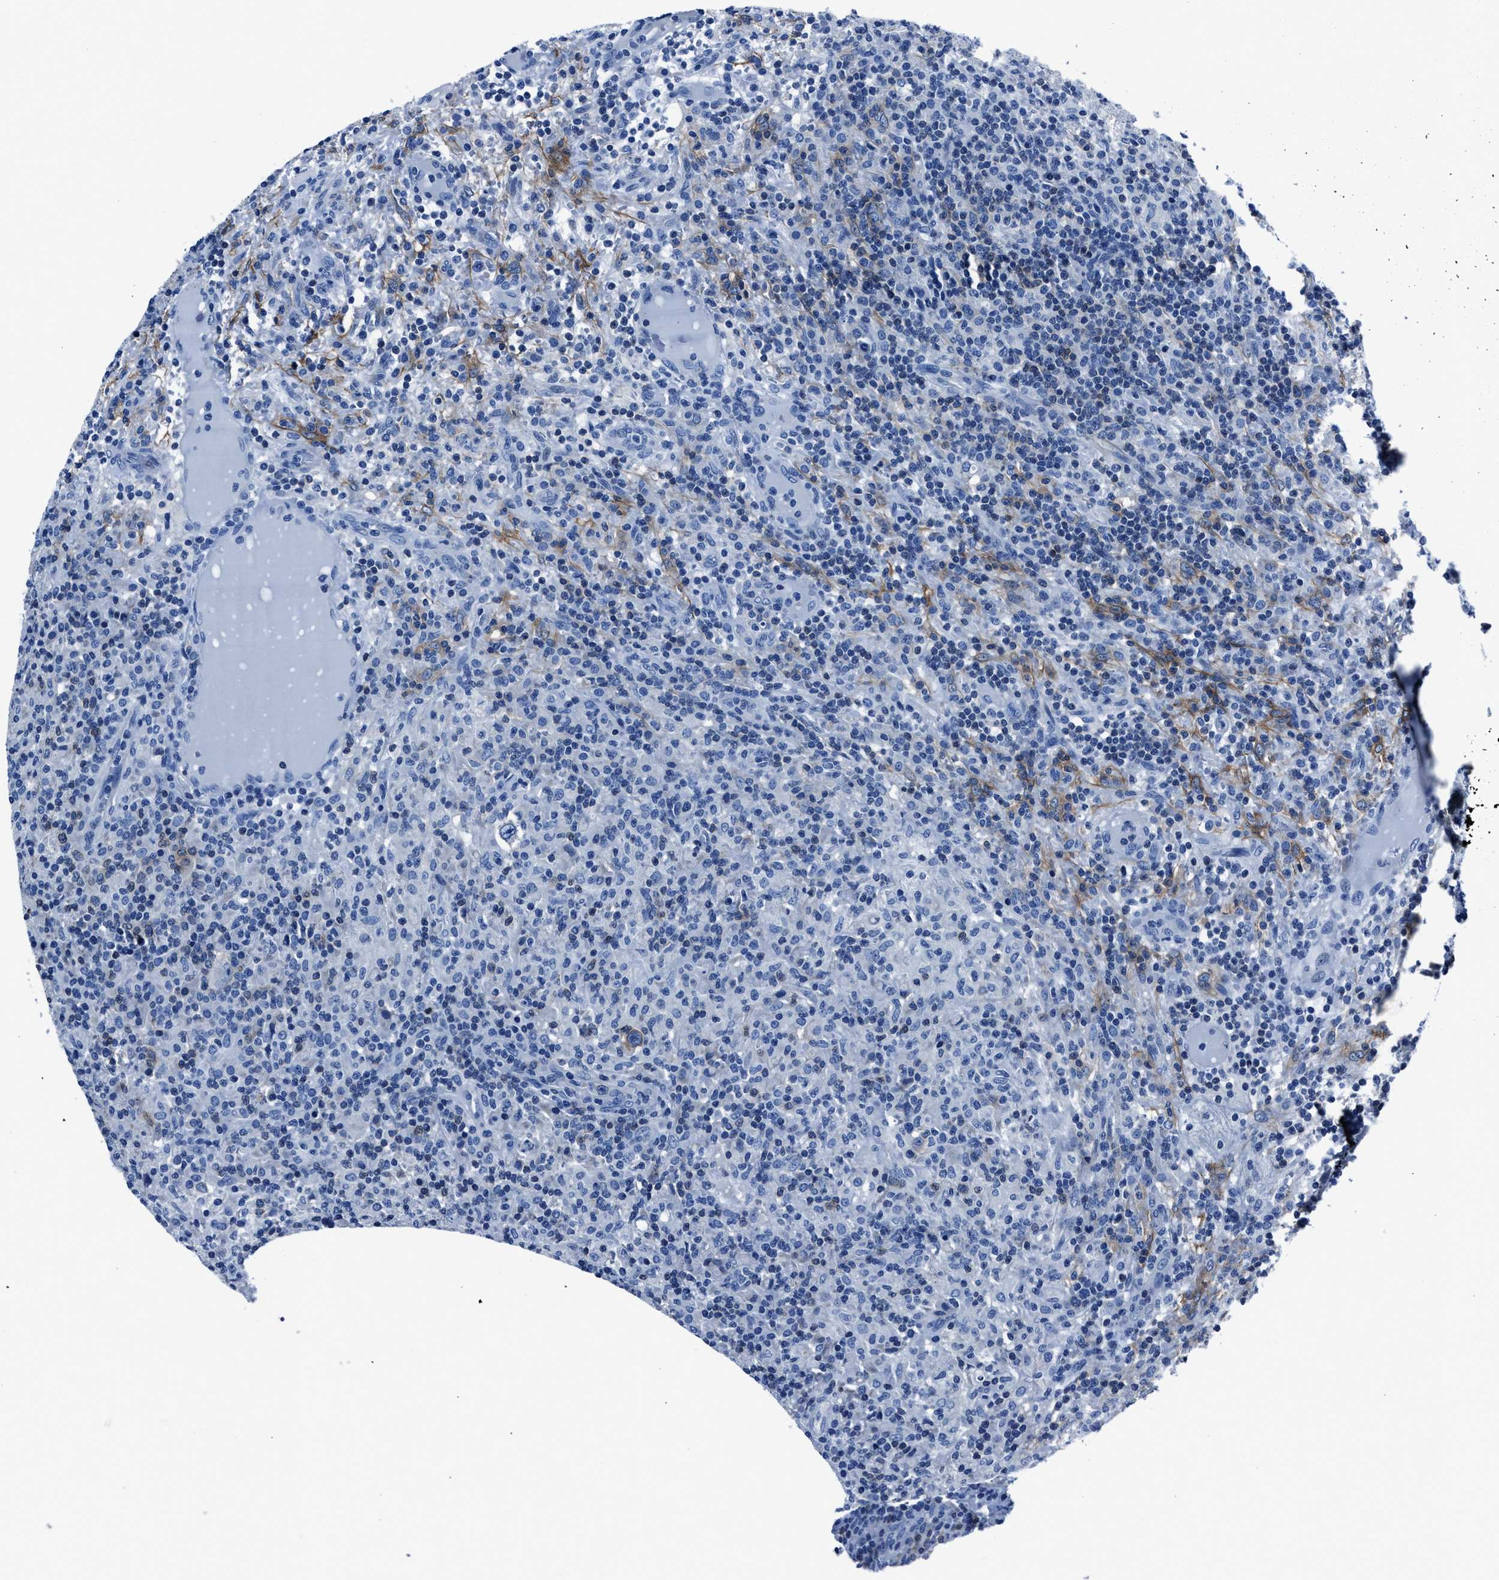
{"staining": {"intensity": "moderate", "quantity": "<25%", "location": "cytoplasmic/membranous"}, "tissue": "lymphoma", "cell_type": "Tumor cells", "image_type": "cancer", "snomed": [{"axis": "morphology", "description": "Hodgkin's disease, NOS"}, {"axis": "topography", "description": "Lymph node"}], "caption": "Immunohistochemical staining of human lymphoma exhibits low levels of moderate cytoplasmic/membranous staining in about <25% of tumor cells.", "gene": "LMO7", "patient": {"sex": "male", "age": 70}}